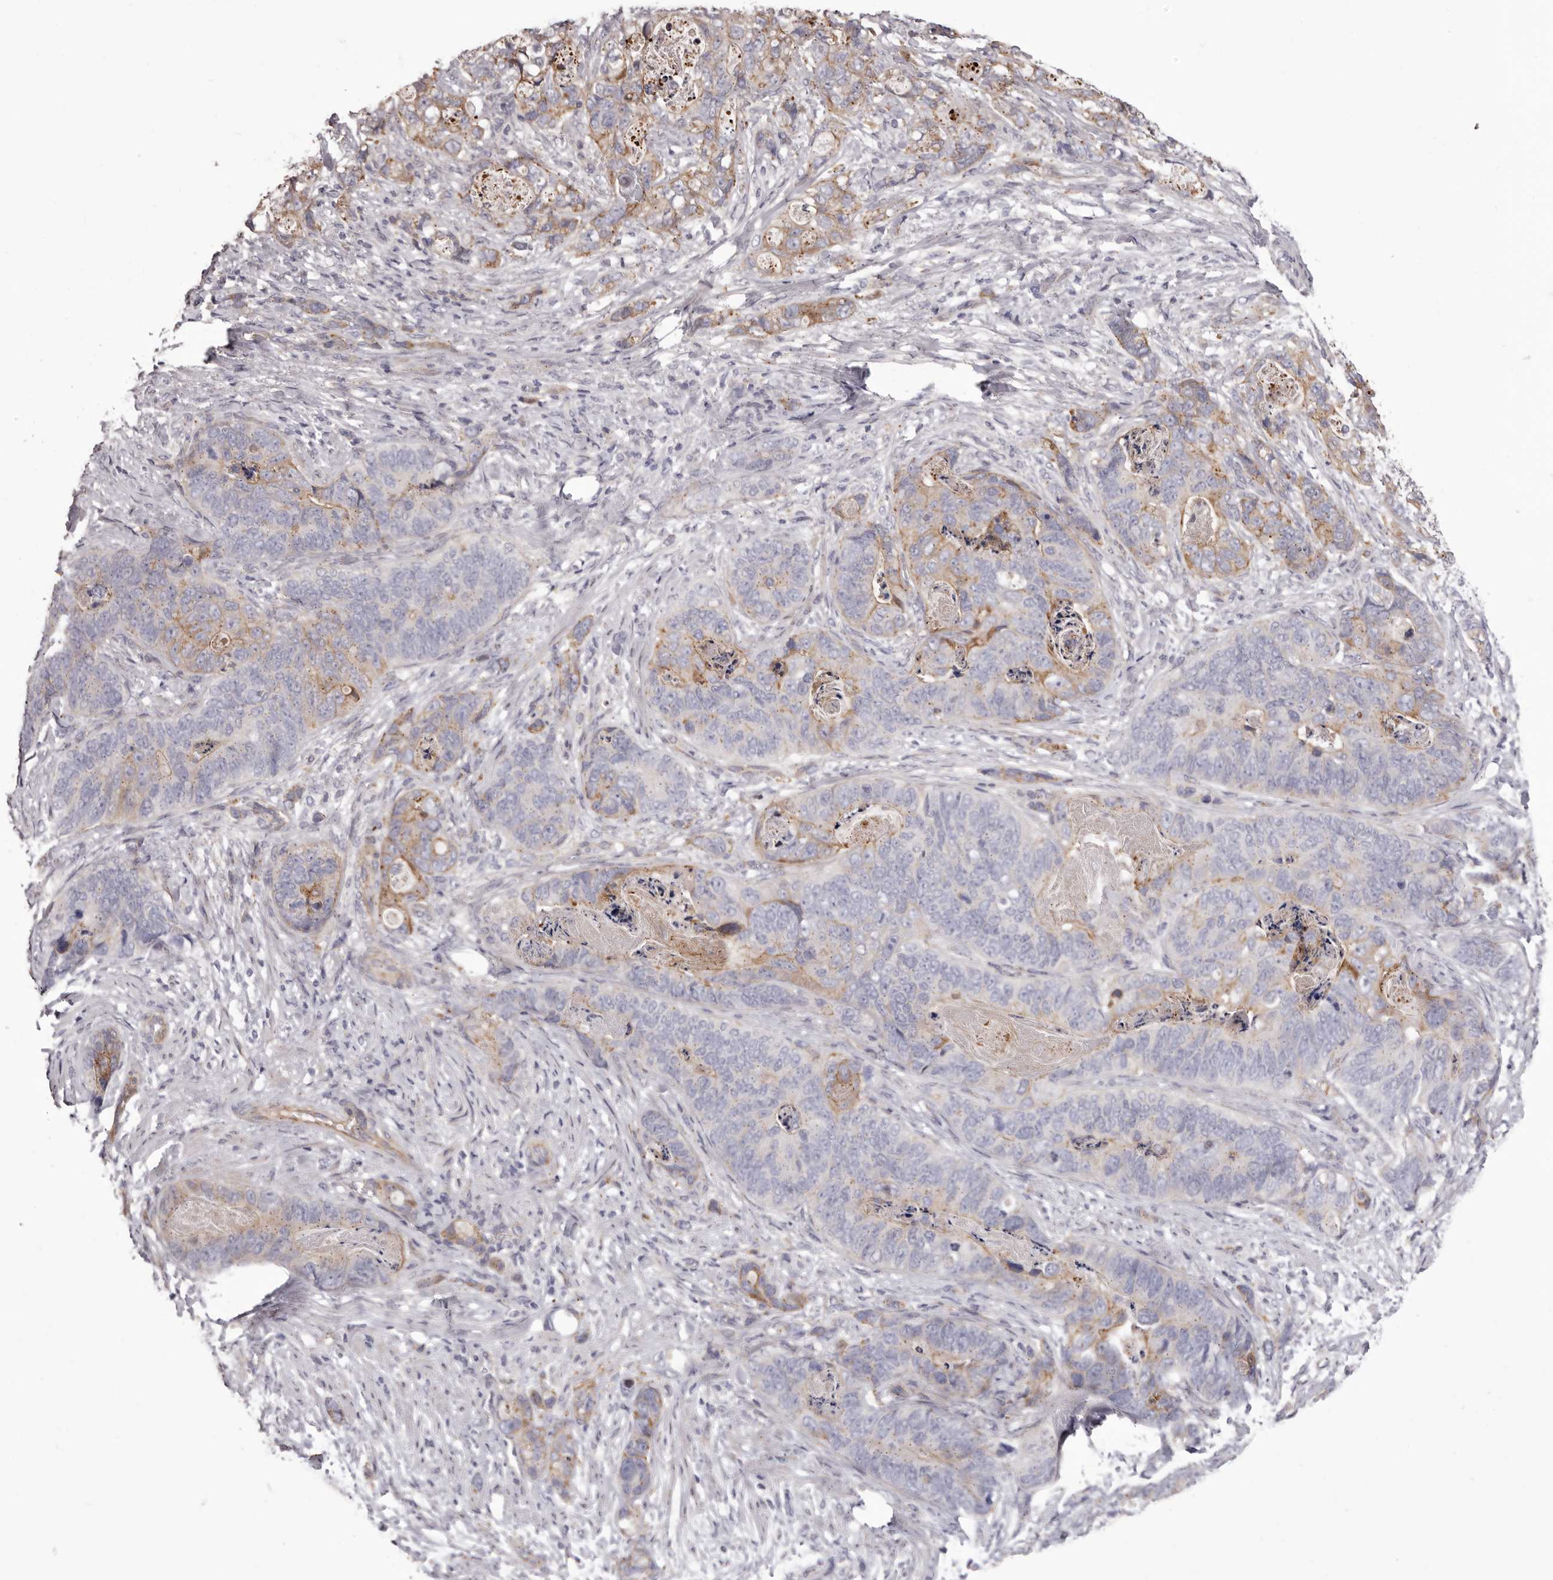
{"staining": {"intensity": "moderate", "quantity": "25%-75%", "location": "cytoplasmic/membranous"}, "tissue": "stomach cancer", "cell_type": "Tumor cells", "image_type": "cancer", "snomed": [{"axis": "morphology", "description": "Normal tissue, NOS"}, {"axis": "morphology", "description": "Adenocarcinoma, NOS"}, {"axis": "topography", "description": "Stomach"}], "caption": "Tumor cells display moderate cytoplasmic/membranous staining in approximately 25%-75% of cells in stomach cancer.", "gene": "PEG10", "patient": {"sex": "female", "age": 89}}